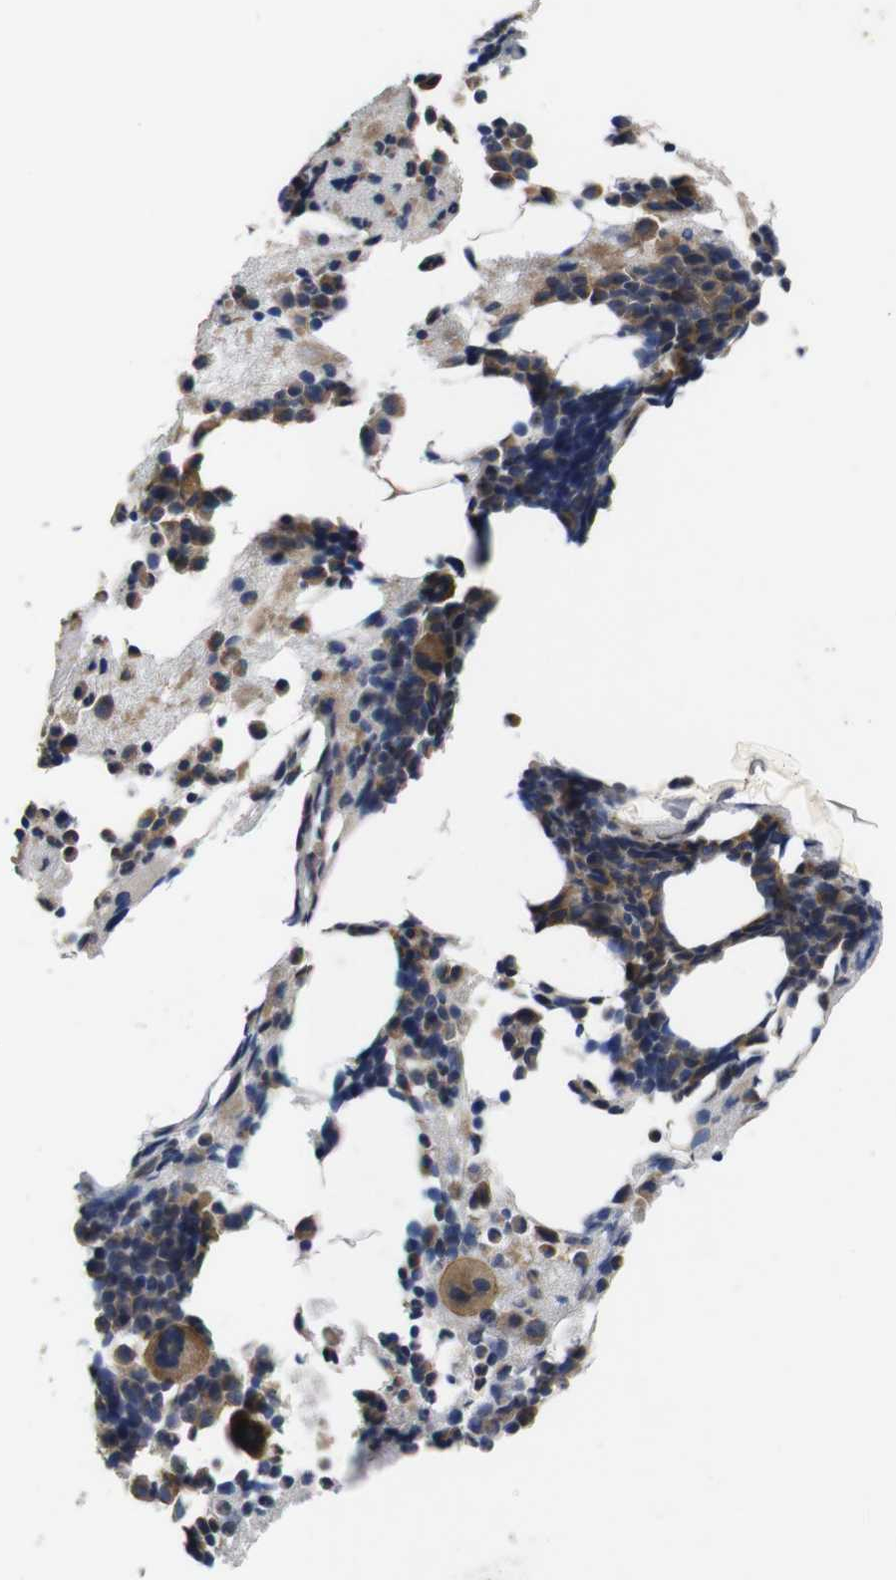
{"staining": {"intensity": "moderate", "quantity": ">75%", "location": "cytoplasmic/membranous"}, "tissue": "bone marrow", "cell_type": "Hematopoietic cells", "image_type": "normal", "snomed": [{"axis": "morphology", "description": "Normal tissue, NOS"}, {"axis": "morphology", "description": "Inflammation, NOS"}, {"axis": "topography", "description": "Bone marrow"}], "caption": "Brown immunohistochemical staining in unremarkable bone marrow shows moderate cytoplasmic/membranous expression in about >75% of hematopoietic cells.", "gene": "MARCHF7", "patient": {"sex": "male", "age": 43}}